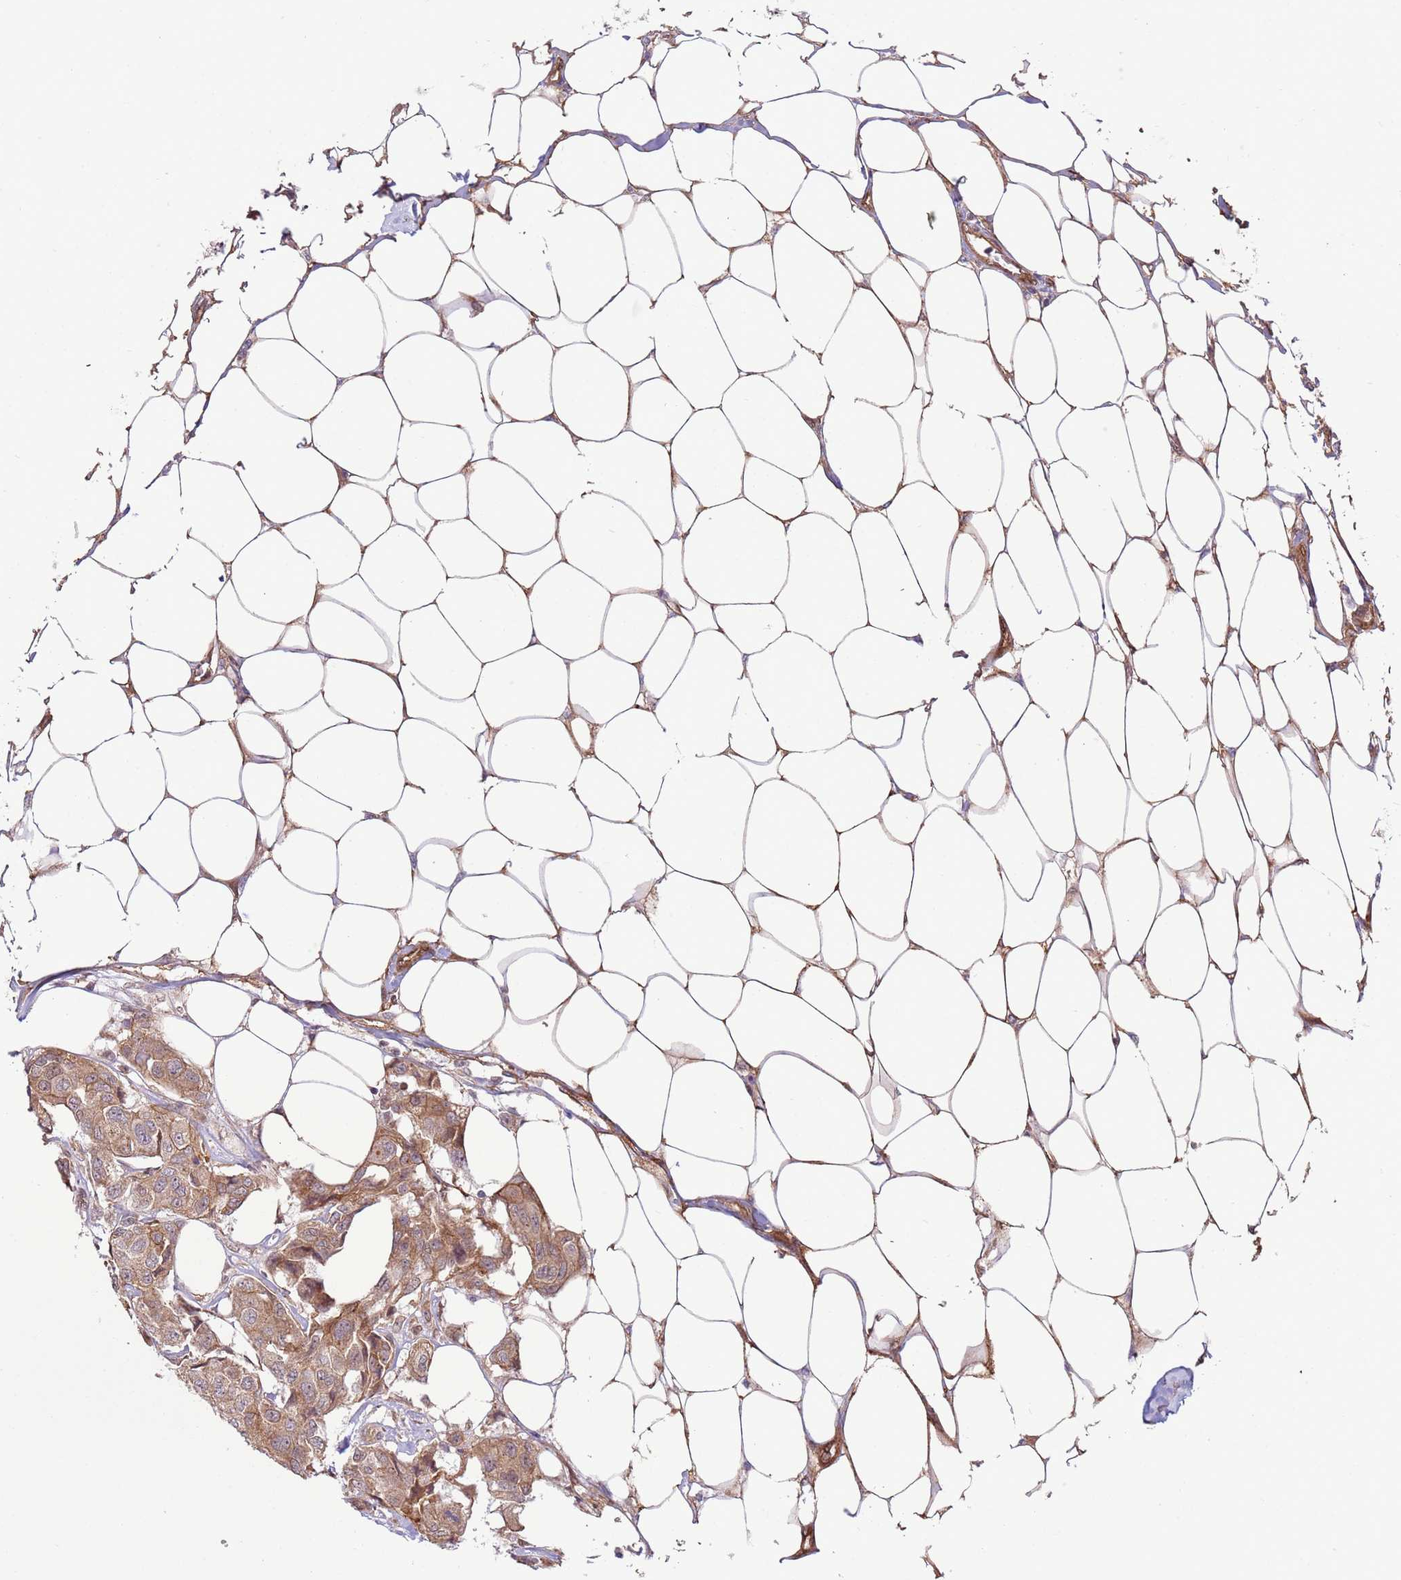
{"staining": {"intensity": "moderate", "quantity": ">75%", "location": "cytoplasmic/membranous,nuclear"}, "tissue": "breast cancer", "cell_type": "Tumor cells", "image_type": "cancer", "snomed": [{"axis": "morphology", "description": "Duct carcinoma"}, {"axis": "topography", "description": "Breast"}, {"axis": "topography", "description": "Lymph node"}], "caption": "High-power microscopy captured an immunohistochemistry (IHC) image of intraductal carcinoma (breast), revealing moderate cytoplasmic/membranous and nuclear staining in about >75% of tumor cells.", "gene": "DCAF4", "patient": {"sex": "female", "age": 80}}